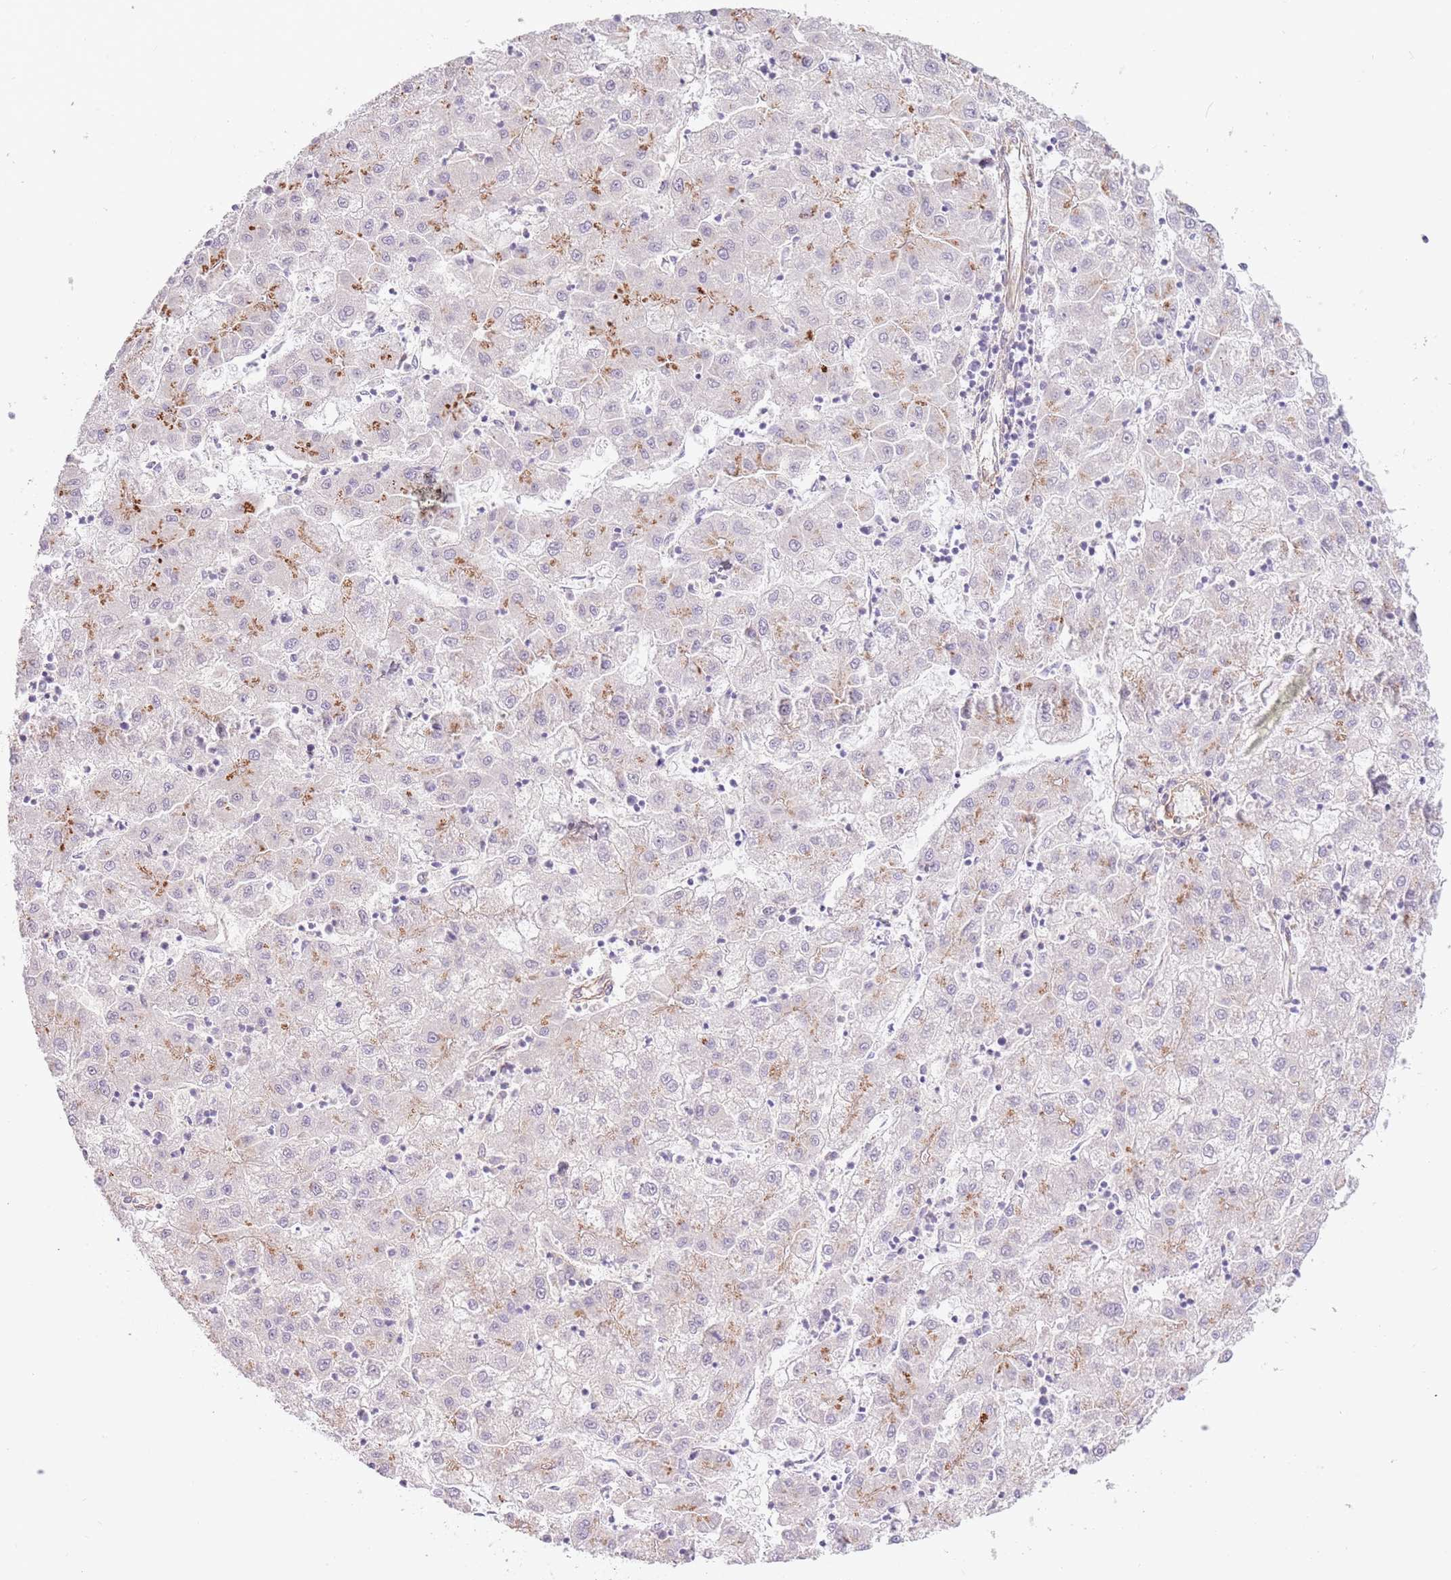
{"staining": {"intensity": "moderate", "quantity": "<25%", "location": "cytoplasmic/membranous"}, "tissue": "liver cancer", "cell_type": "Tumor cells", "image_type": "cancer", "snomed": [{"axis": "morphology", "description": "Carcinoma, Hepatocellular, NOS"}, {"axis": "topography", "description": "Liver"}], "caption": "Immunohistochemical staining of liver cancer demonstrates moderate cytoplasmic/membranous protein staining in about <25% of tumor cells. Ihc stains the protein in brown and the nuclei are stained blue.", "gene": "MRO", "patient": {"sex": "male", "age": 72}}